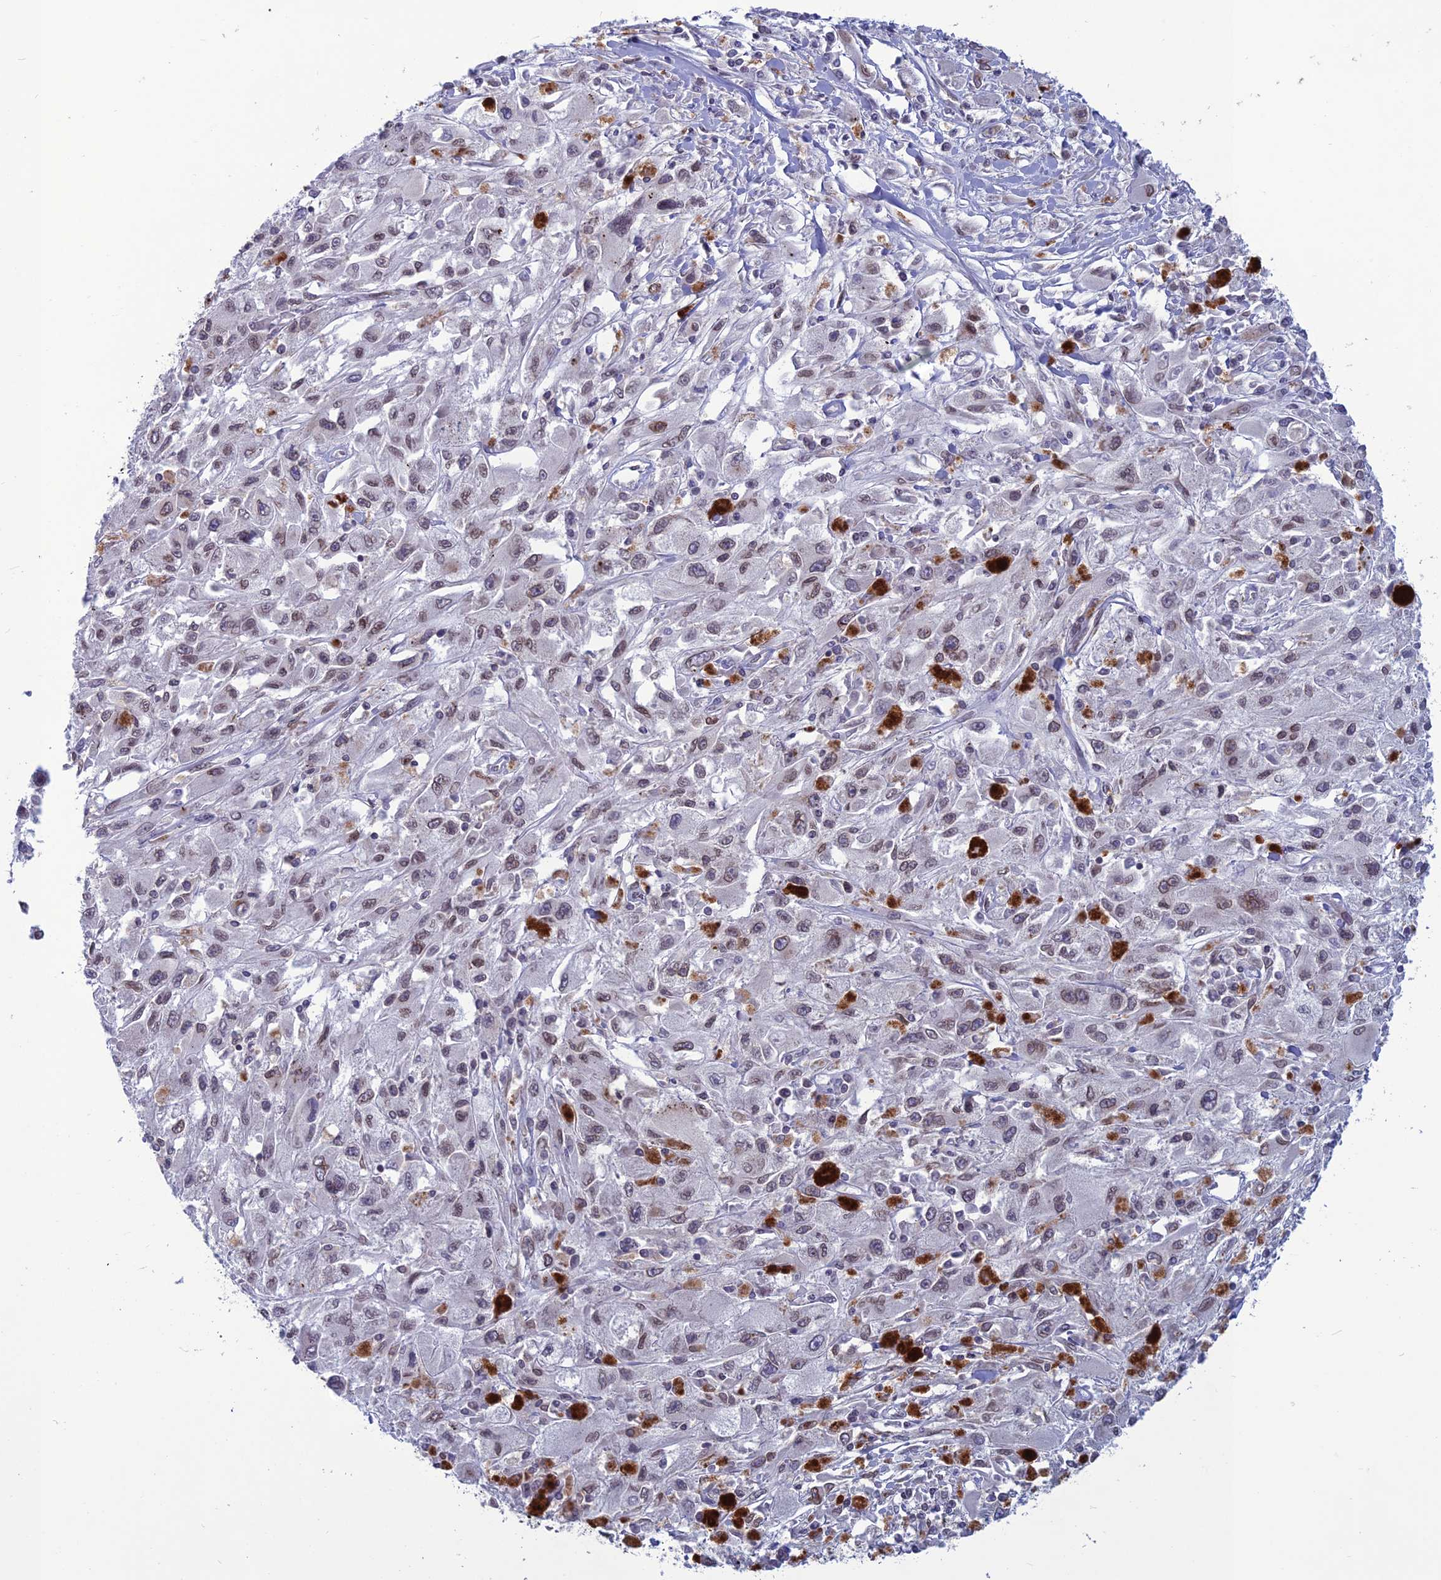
{"staining": {"intensity": "moderate", "quantity": "25%-75%", "location": "cytoplasmic/membranous,nuclear"}, "tissue": "melanoma", "cell_type": "Tumor cells", "image_type": "cancer", "snomed": [{"axis": "morphology", "description": "Malignant melanoma, Metastatic site"}, {"axis": "topography", "description": "Skin"}], "caption": "Malignant melanoma (metastatic site) stained with a protein marker shows moderate staining in tumor cells.", "gene": "WDR46", "patient": {"sex": "male", "age": 53}}